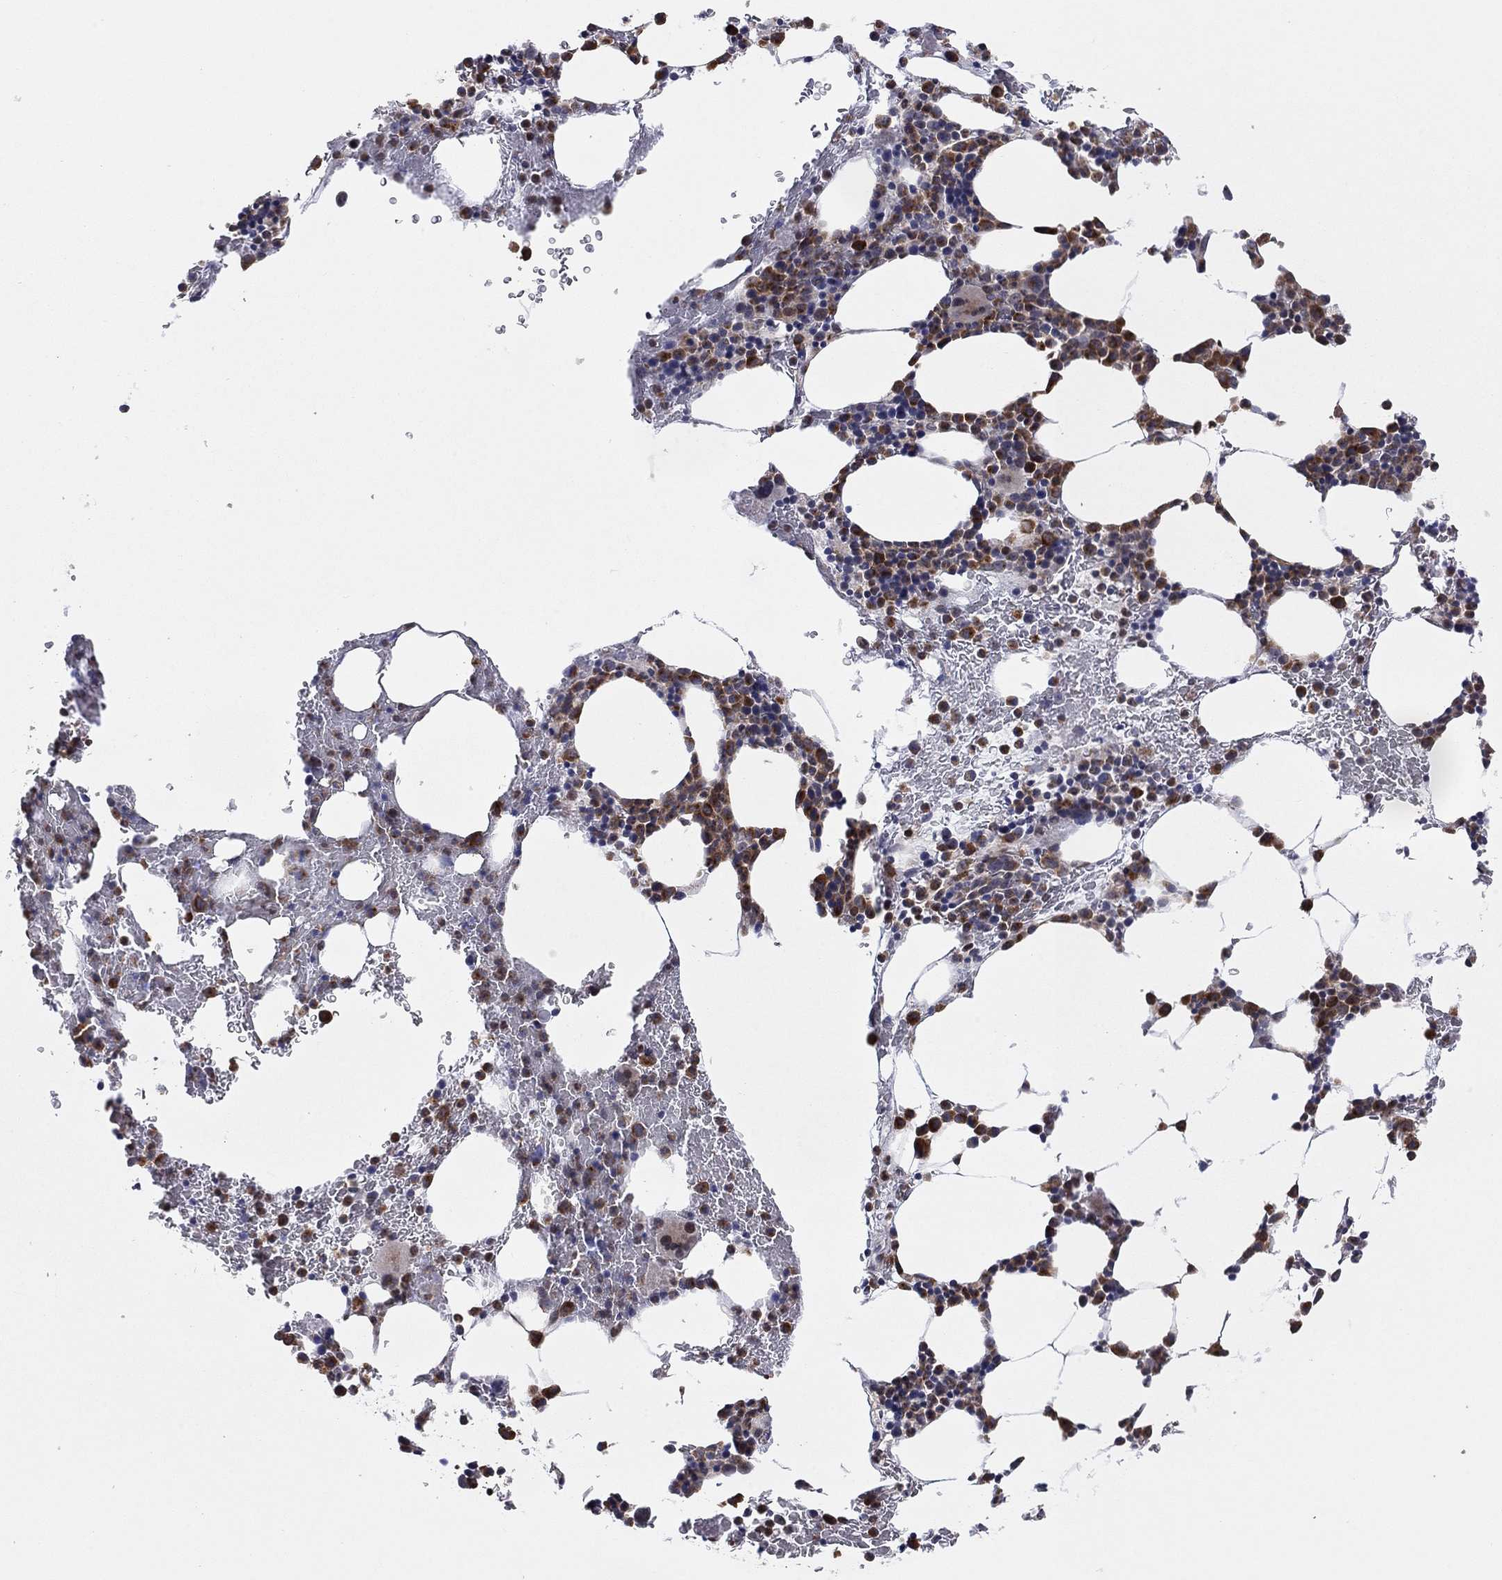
{"staining": {"intensity": "strong", "quantity": "<25%", "location": "cytoplasmic/membranous"}, "tissue": "bone marrow", "cell_type": "Hematopoietic cells", "image_type": "normal", "snomed": [{"axis": "morphology", "description": "Normal tissue, NOS"}, {"axis": "topography", "description": "Bone marrow"}], "caption": "High-power microscopy captured an IHC photomicrograph of benign bone marrow, revealing strong cytoplasmic/membranous expression in approximately <25% of hematopoietic cells.", "gene": "TTC21B", "patient": {"sex": "male", "age": 83}}